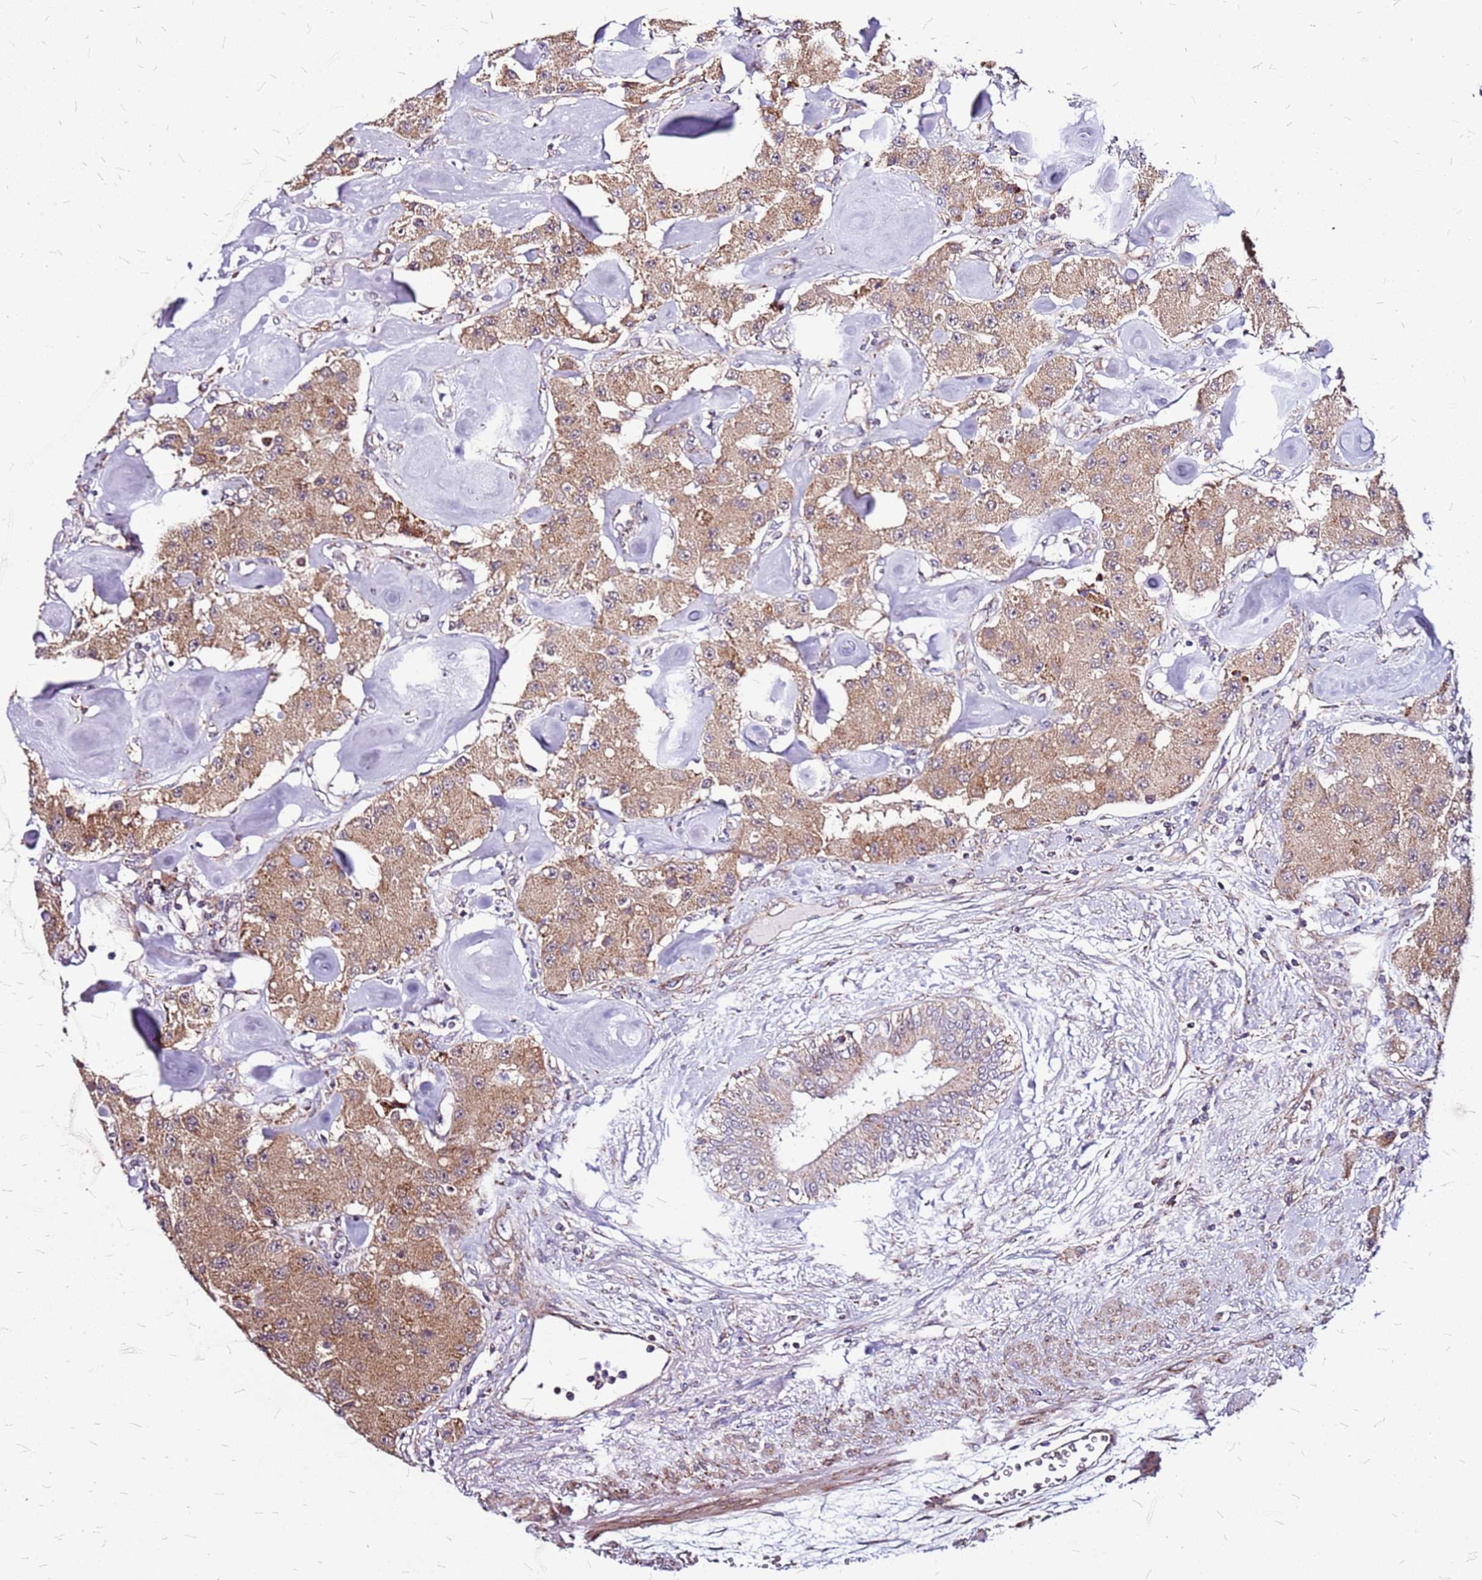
{"staining": {"intensity": "moderate", "quantity": ">75%", "location": "cytoplasmic/membranous"}, "tissue": "carcinoid", "cell_type": "Tumor cells", "image_type": "cancer", "snomed": [{"axis": "morphology", "description": "Carcinoid, malignant, NOS"}, {"axis": "topography", "description": "Pancreas"}], "caption": "Tumor cells exhibit moderate cytoplasmic/membranous positivity in about >75% of cells in carcinoid.", "gene": "OR51T1", "patient": {"sex": "male", "age": 41}}